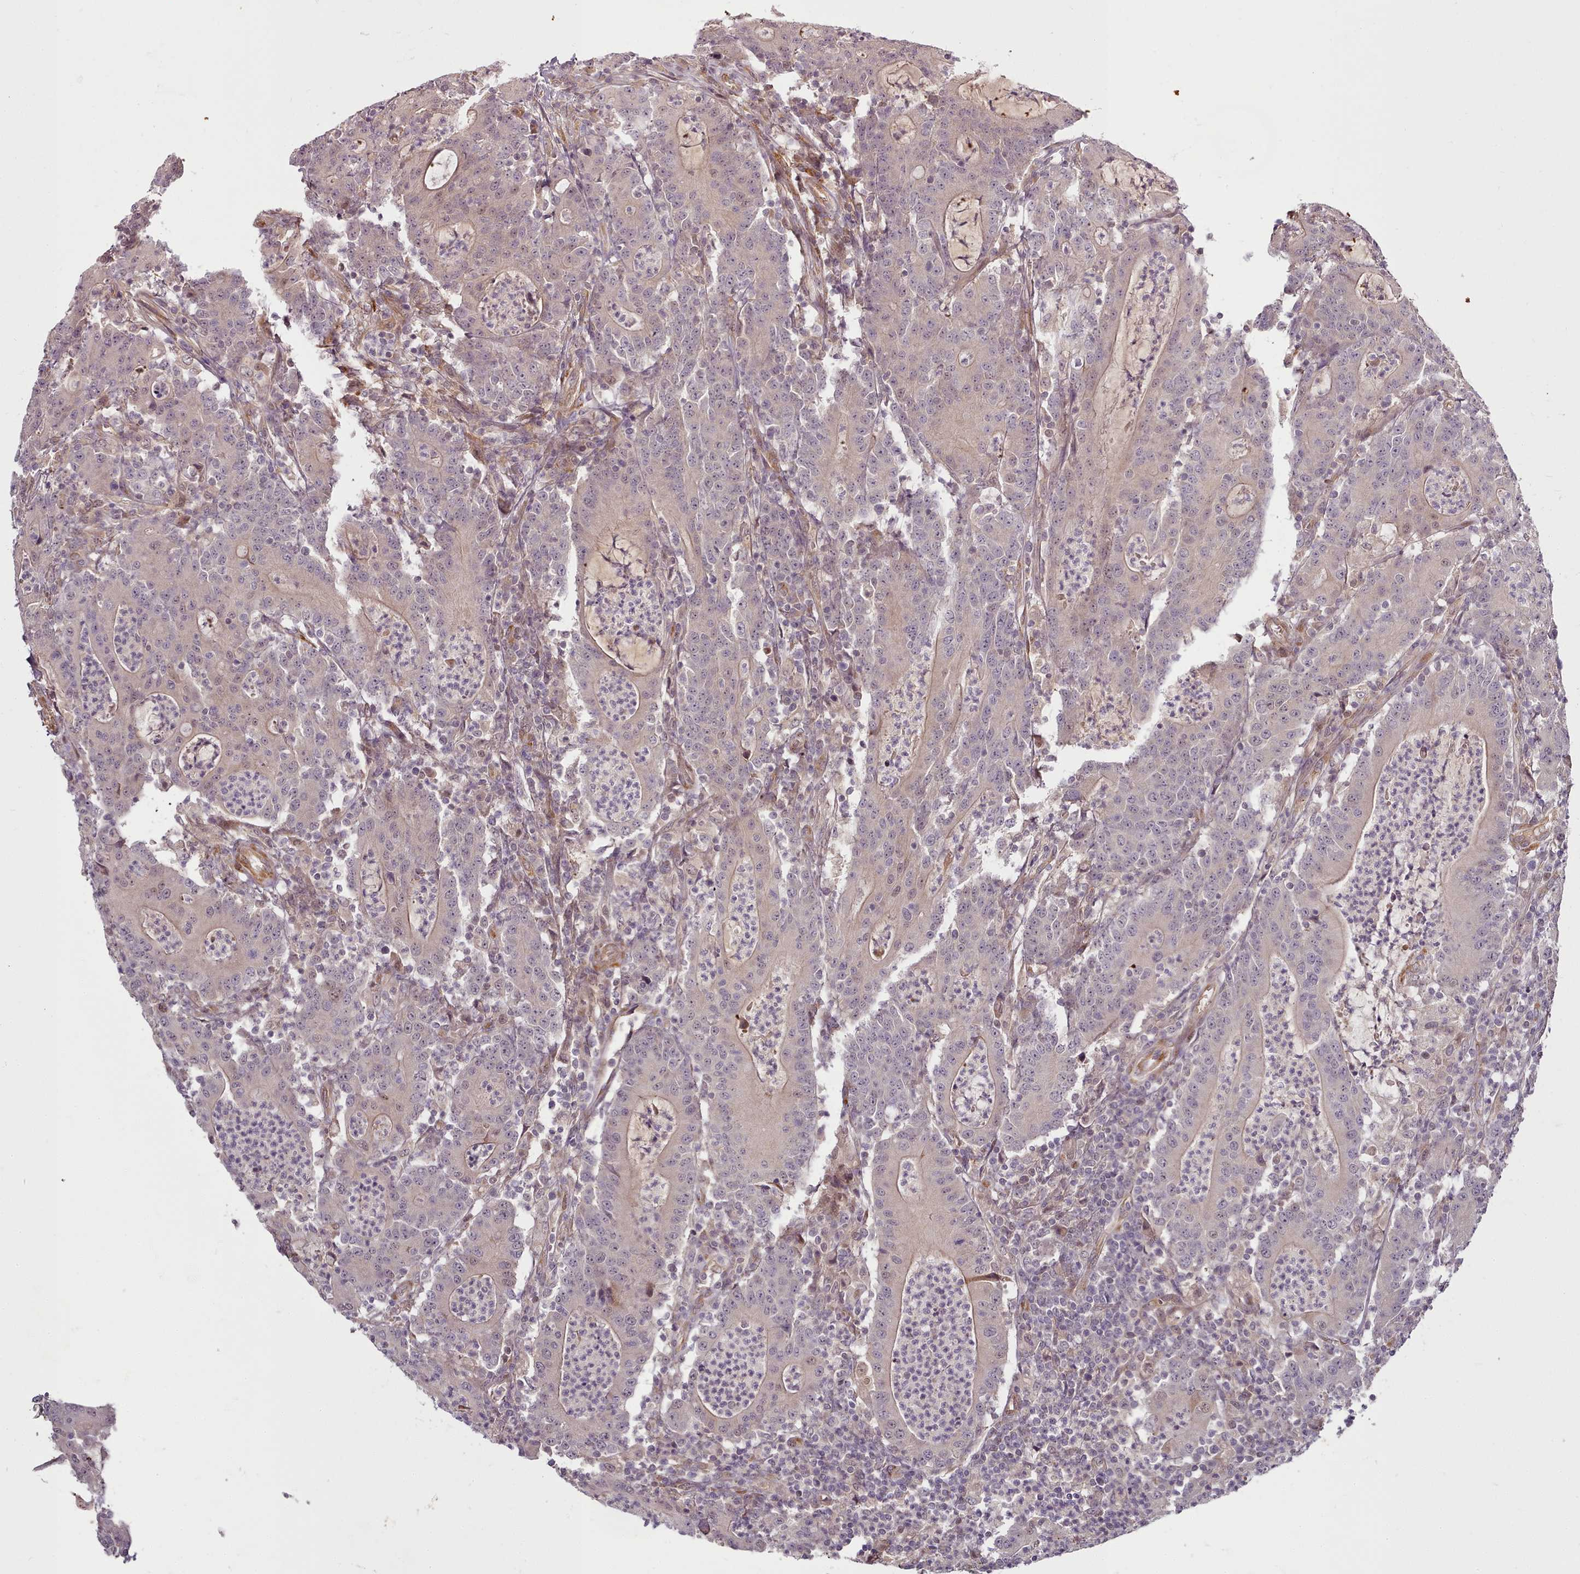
{"staining": {"intensity": "weak", "quantity": ">75%", "location": "cytoplasmic/membranous,nuclear"}, "tissue": "colorectal cancer", "cell_type": "Tumor cells", "image_type": "cancer", "snomed": [{"axis": "morphology", "description": "Adenocarcinoma, NOS"}, {"axis": "topography", "description": "Colon"}], "caption": "Colorectal adenocarcinoma stained for a protein (brown) demonstrates weak cytoplasmic/membranous and nuclear positive positivity in approximately >75% of tumor cells.", "gene": "C1QTNF5", "patient": {"sex": "male", "age": 83}}